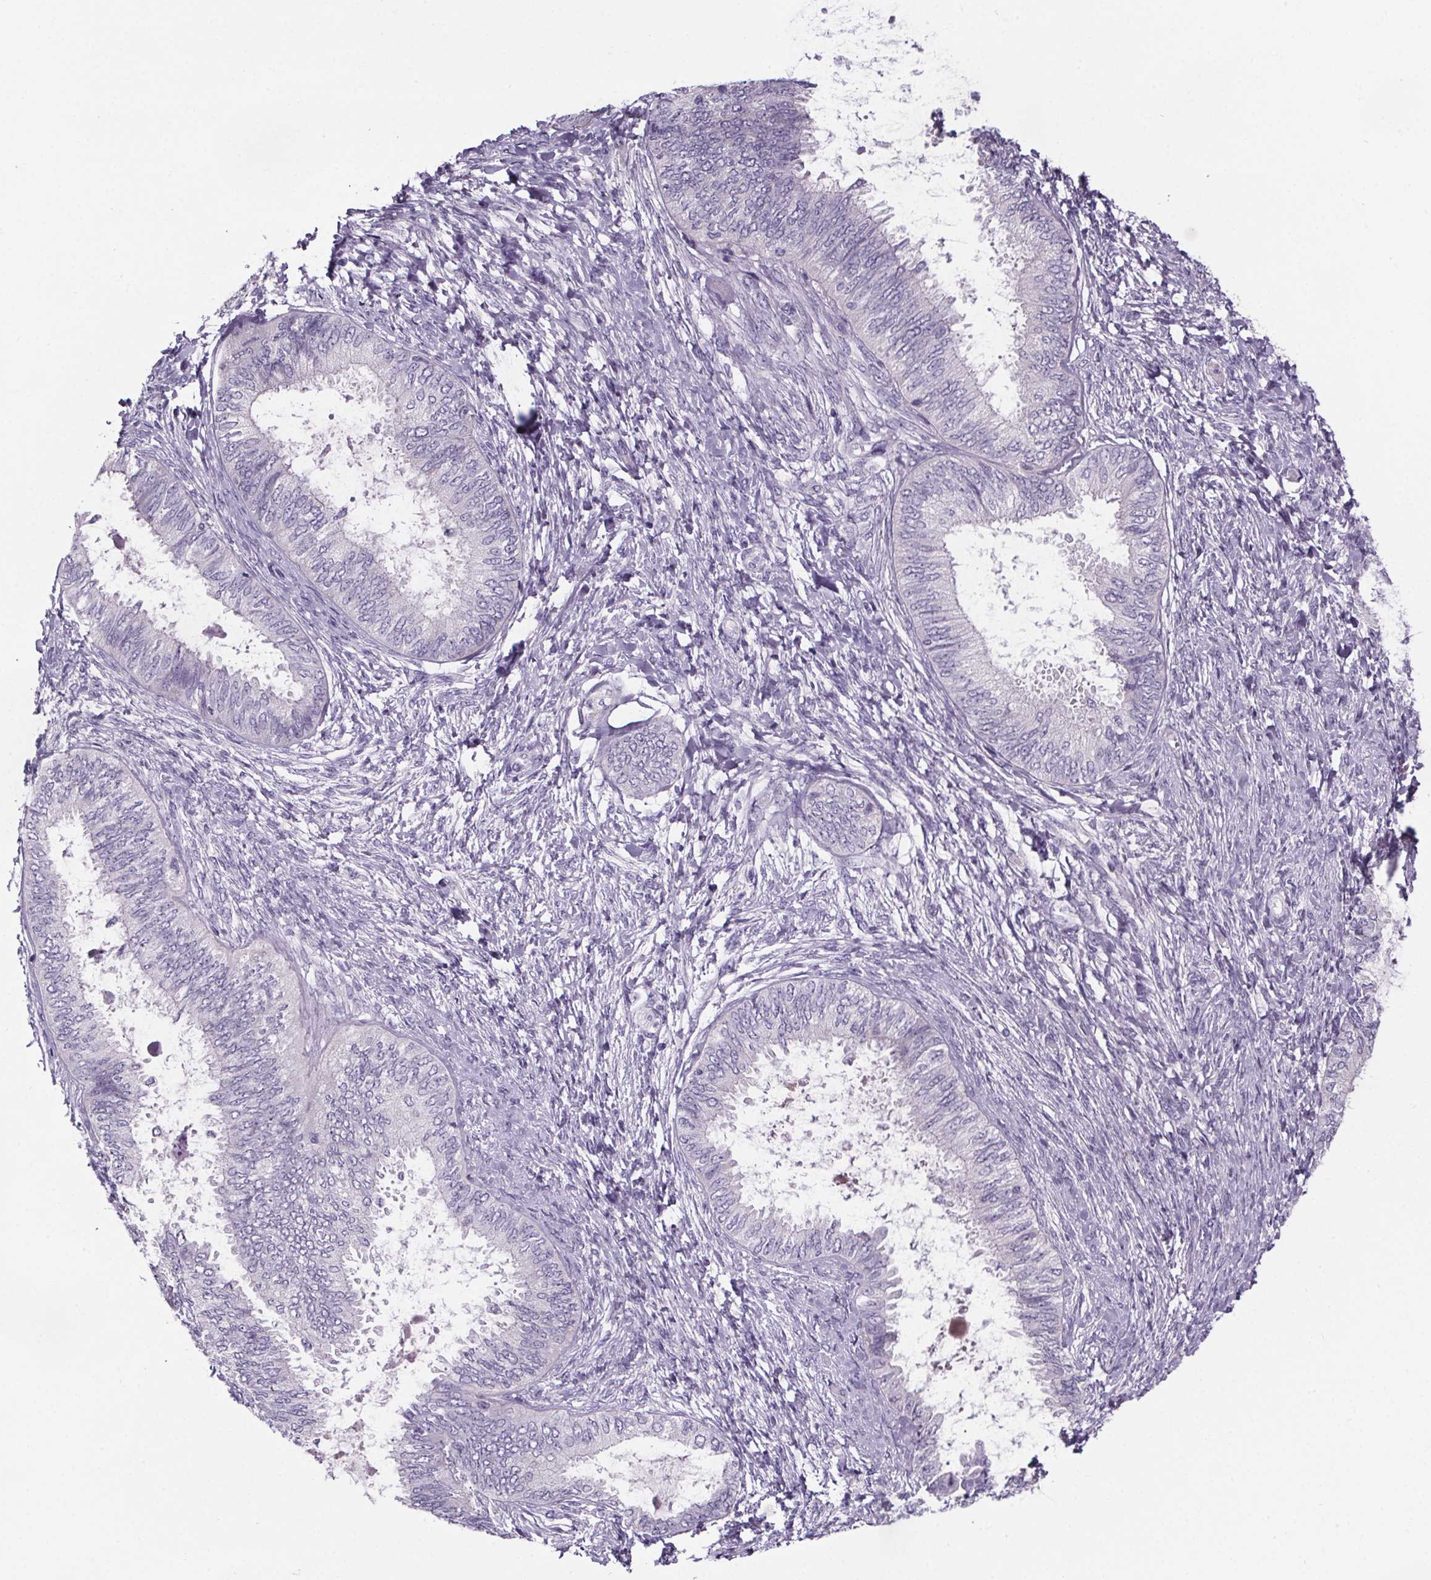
{"staining": {"intensity": "negative", "quantity": "none", "location": "none"}, "tissue": "ovarian cancer", "cell_type": "Tumor cells", "image_type": "cancer", "snomed": [{"axis": "morphology", "description": "Carcinoma, endometroid"}, {"axis": "topography", "description": "Ovary"}], "caption": "This photomicrograph is of endometroid carcinoma (ovarian) stained with immunohistochemistry (IHC) to label a protein in brown with the nuclei are counter-stained blue. There is no staining in tumor cells.", "gene": "CUBN", "patient": {"sex": "female", "age": 70}}